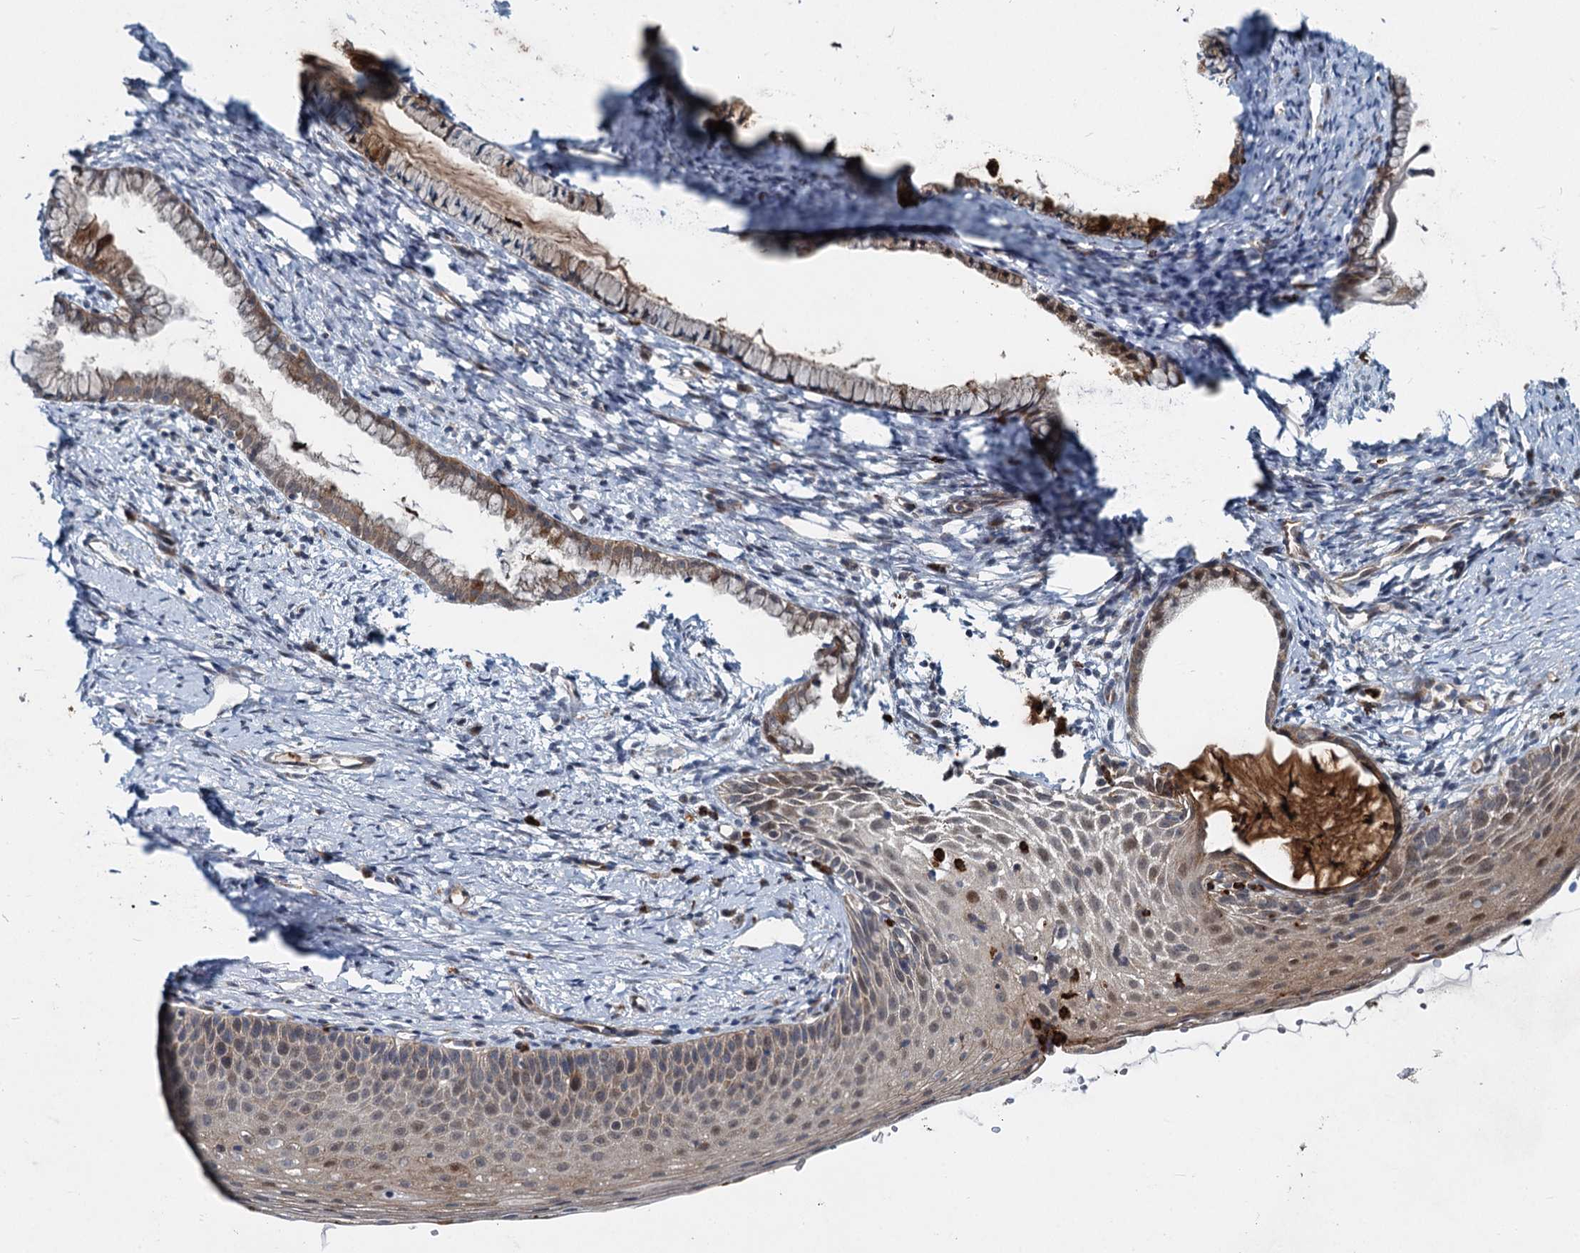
{"staining": {"intensity": "strong", "quantity": "25%-75%", "location": "cytoplasmic/membranous"}, "tissue": "cervix", "cell_type": "Glandular cells", "image_type": "normal", "snomed": [{"axis": "morphology", "description": "Normal tissue, NOS"}, {"axis": "topography", "description": "Cervix"}], "caption": "Glandular cells demonstrate high levels of strong cytoplasmic/membranous staining in approximately 25%-75% of cells in benign human cervix. (DAB = brown stain, brightfield microscopy at high magnification).", "gene": "ADCY2", "patient": {"sex": "female", "age": 36}}